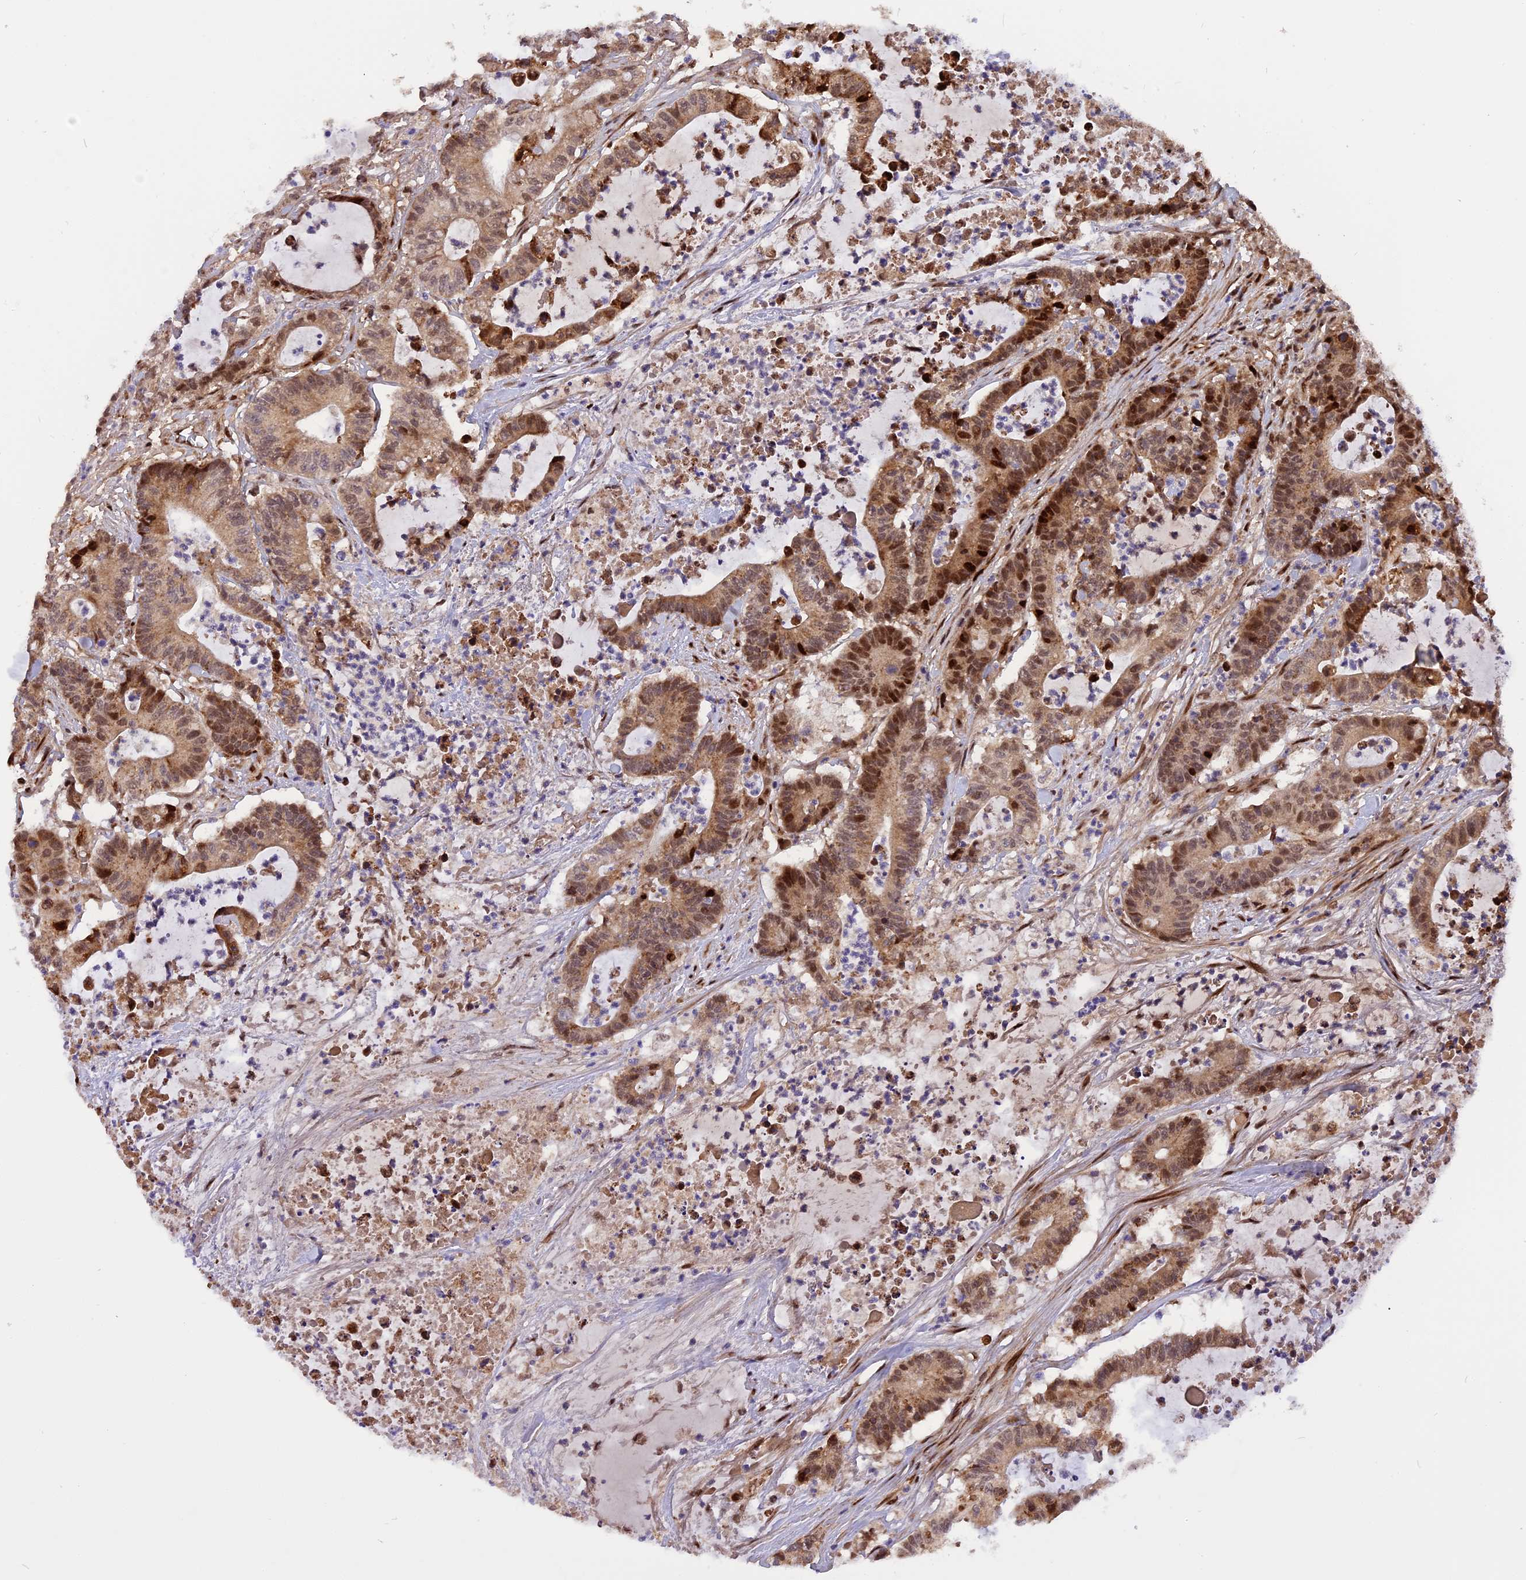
{"staining": {"intensity": "moderate", "quantity": ">75%", "location": "cytoplasmic/membranous,nuclear"}, "tissue": "colorectal cancer", "cell_type": "Tumor cells", "image_type": "cancer", "snomed": [{"axis": "morphology", "description": "Adenocarcinoma, NOS"}, {"axis": "topography", "description": "Colon"}], "caption": "Immunohistochemical staining of colorectal cancer reveals medium levels of moderate cytoplasmic/membranous and nuclear positivity in about >75% of tumor cells. (DAB (3,3'-diaminobenzidine) = brown stain, brightfield microscopy at high magnification).", "gene": "MICALL1", "patient": {"sex": "female", "age": 84}}